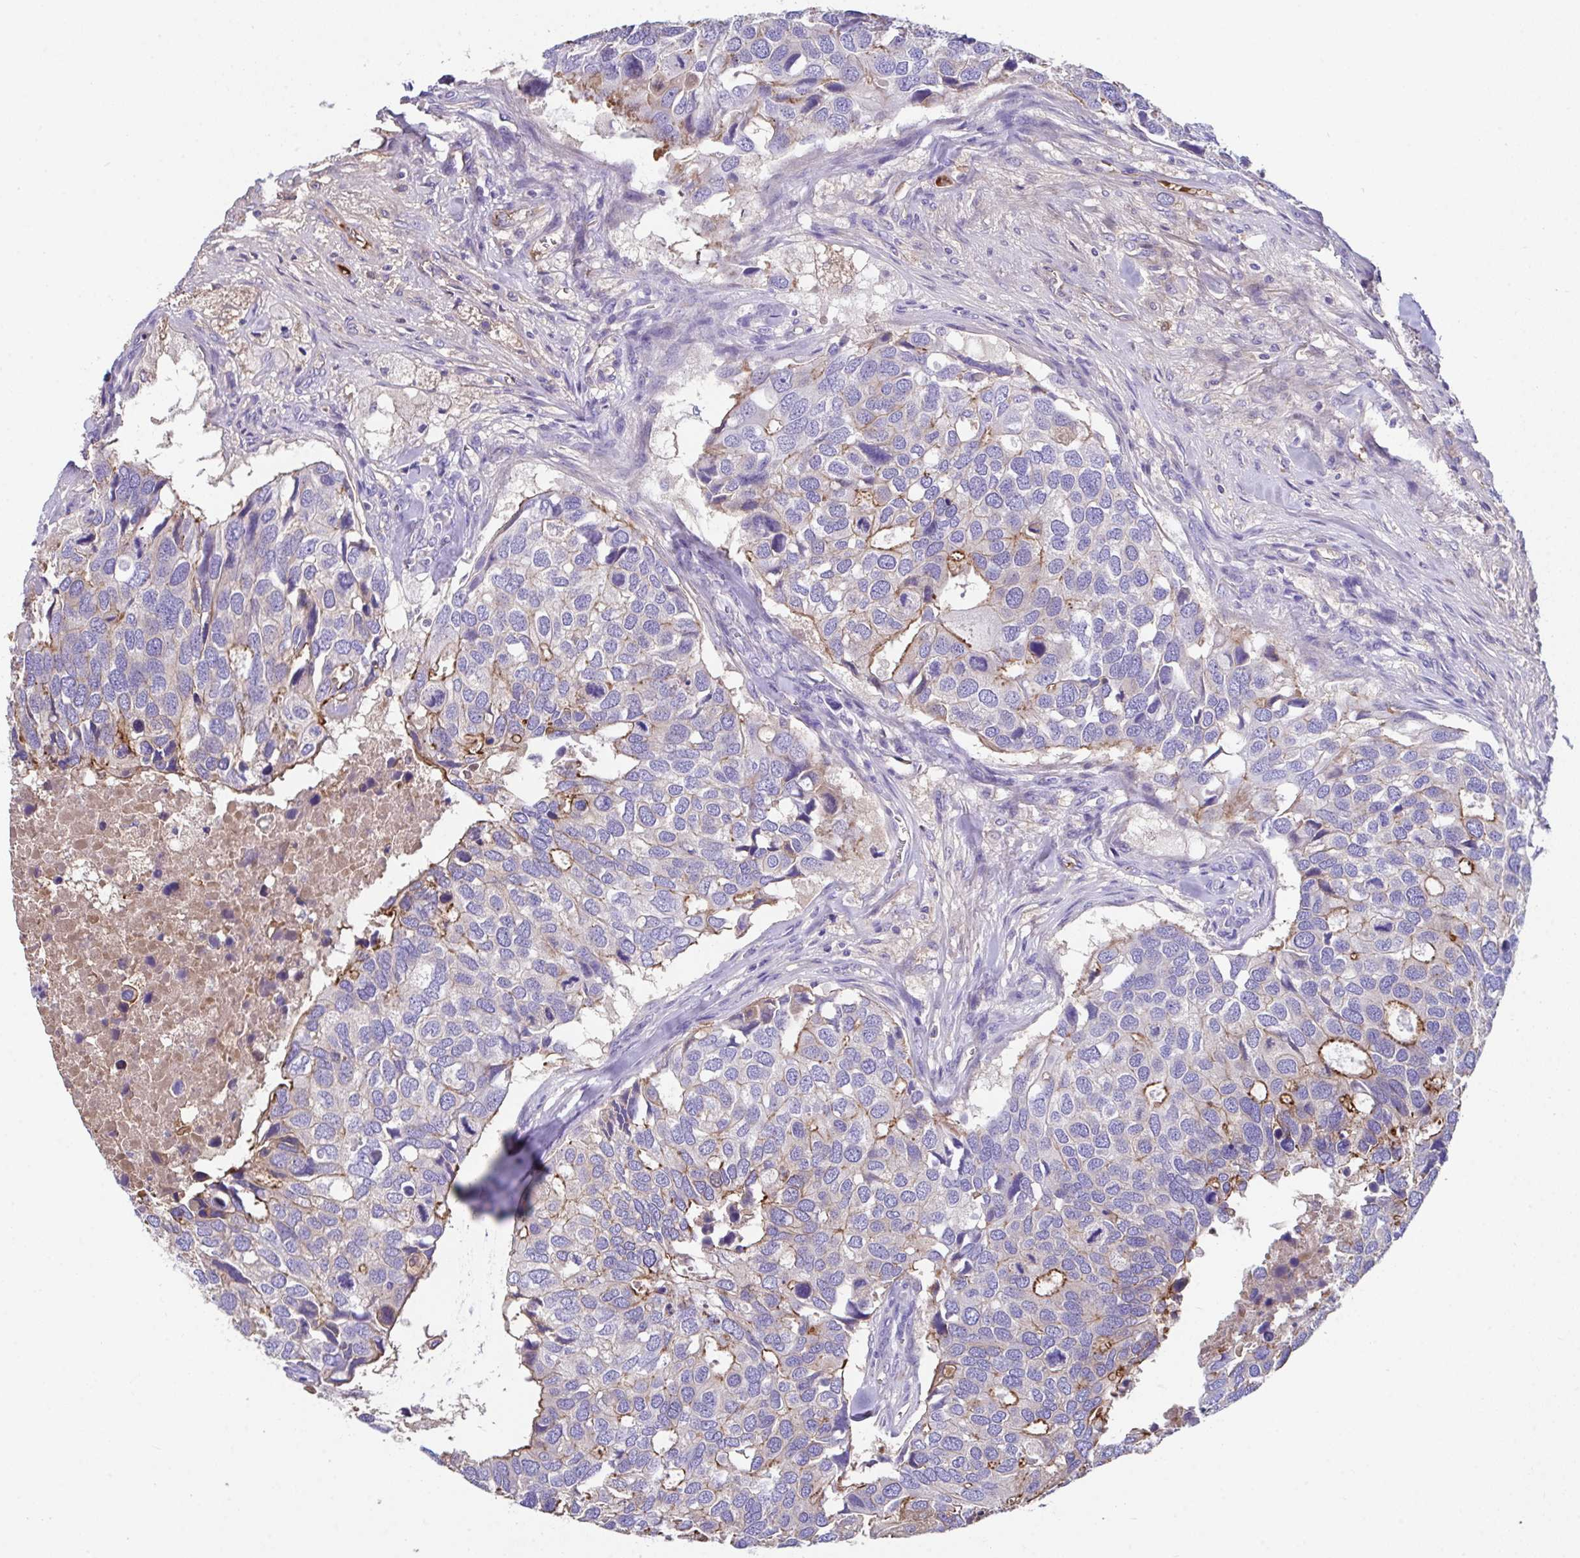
{"staining": {"intensity": "strong", "quantity": "<25%", "location": "cytoplasmic/membranous"}, "tissue": "breast cancer", "cell_type": "Tumor cells", "image_type": "cancer", "snomed": [{"axis": "morphology", "description": "Duct carcinoma"}, {"axis": "topography", "description": "Breast"}], "caption": "Protein staining of intraductal carcinoma (breast) tissue shows strong cytoplasmic/membranous expression in about <25% of tumor cells. The protein of interest is stained brown, and the nuclei are stained in blue (DAB IHC with brightfield microscopy, high magnification).", "gene": "ZNF813", "patient": {"sex": "female", "age": 83}}